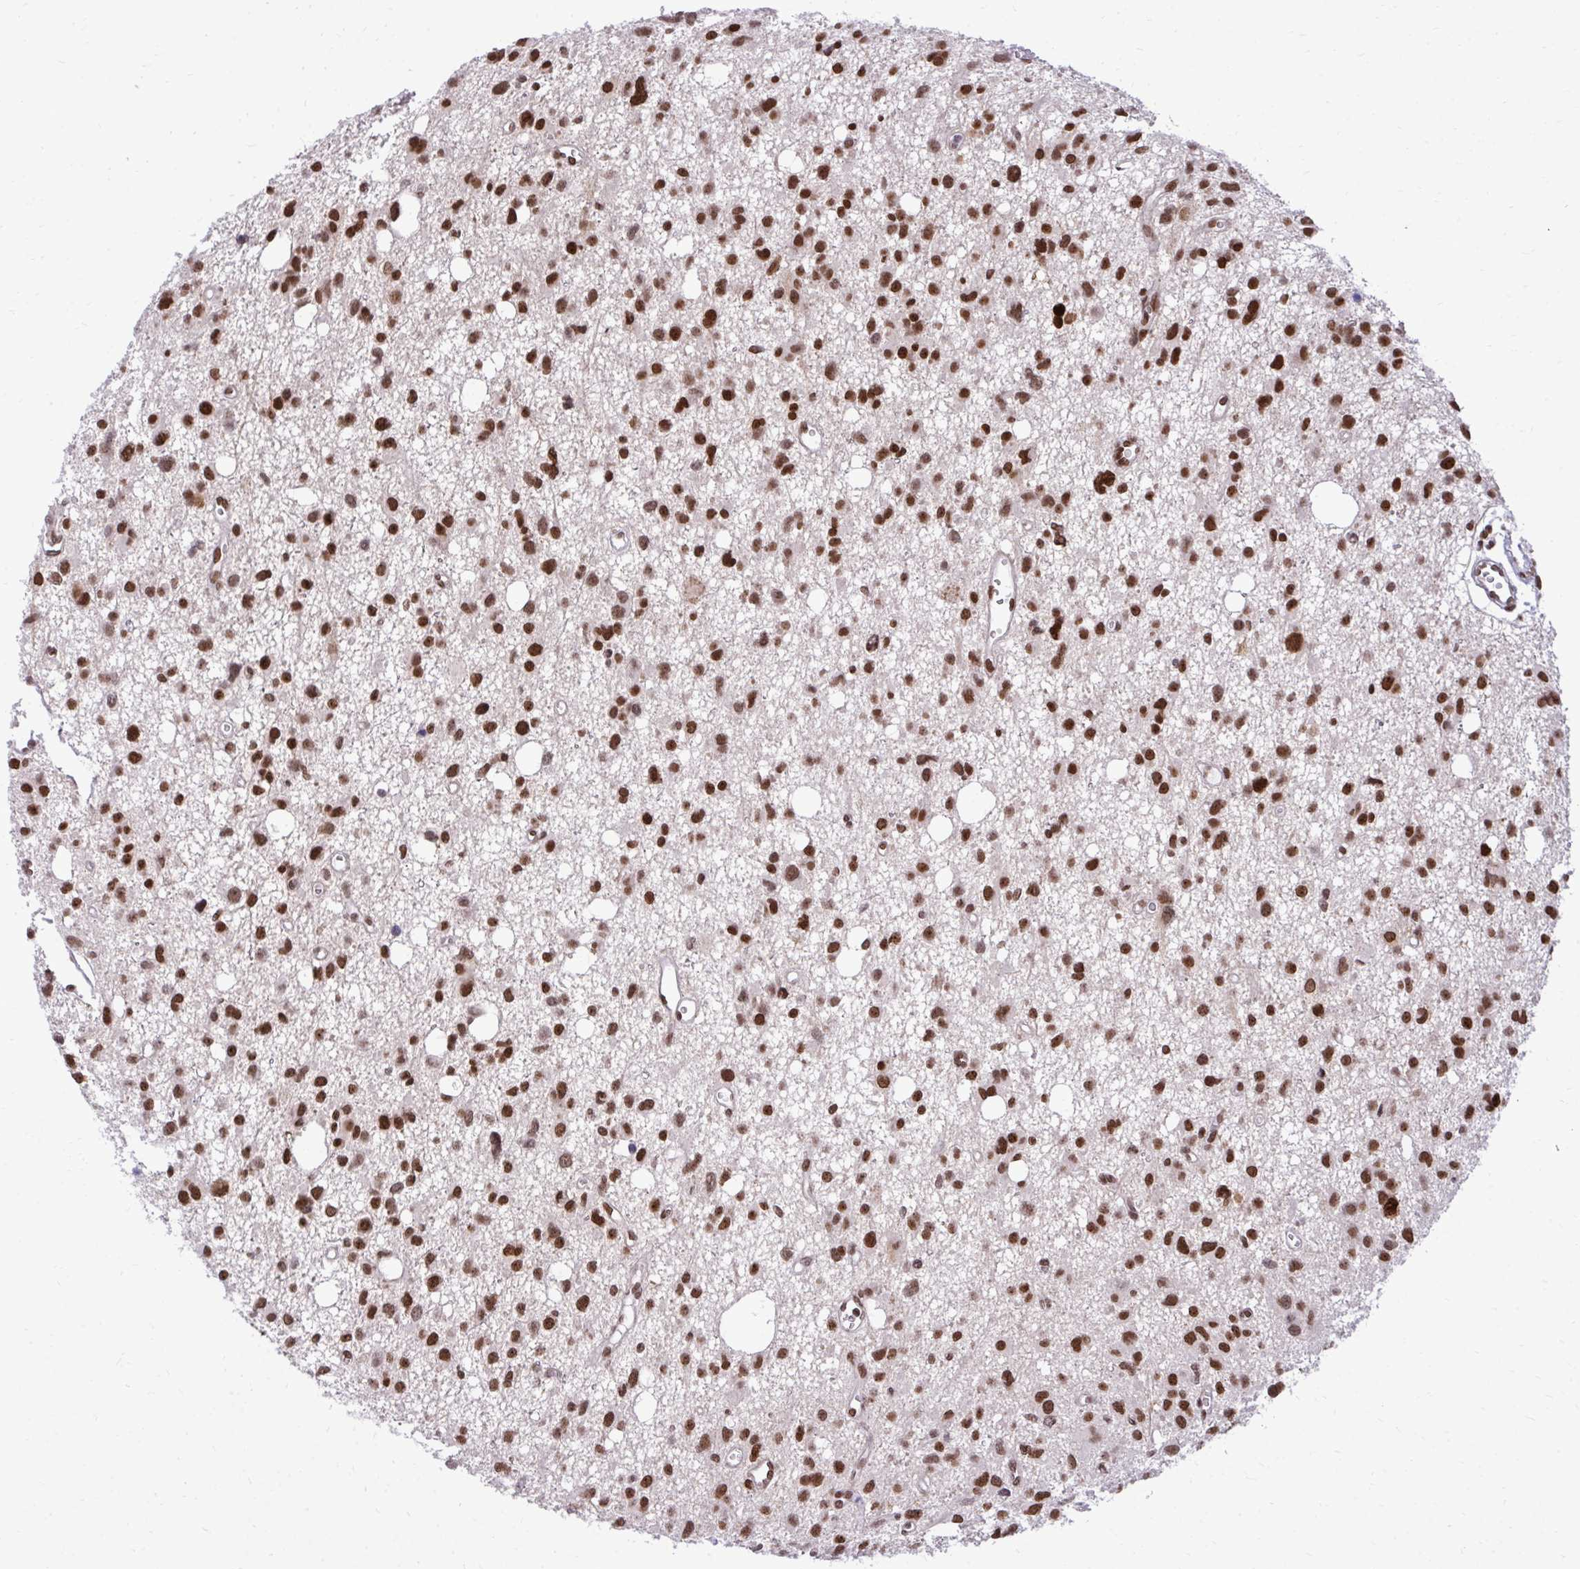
{"staining": {"intensity": "strong", "quantity": ">75%", "location": "nuclear"}, "tissue": "glioma", "cell_type": "Tumor cells", "image_type": "cancer", "snomed": [{"axis": "morphology", "description": "Glioma, malignant, High grade"}, {"axis": "topography", "description": "Brain"}], "caption": "Protein staining of malignant glioma (high-grade) tissue reveals strong nuclear staining in approximately >75% of tumor cells.", "gene": "CDYL", "patient": {"sex": "male", "age": 23}}